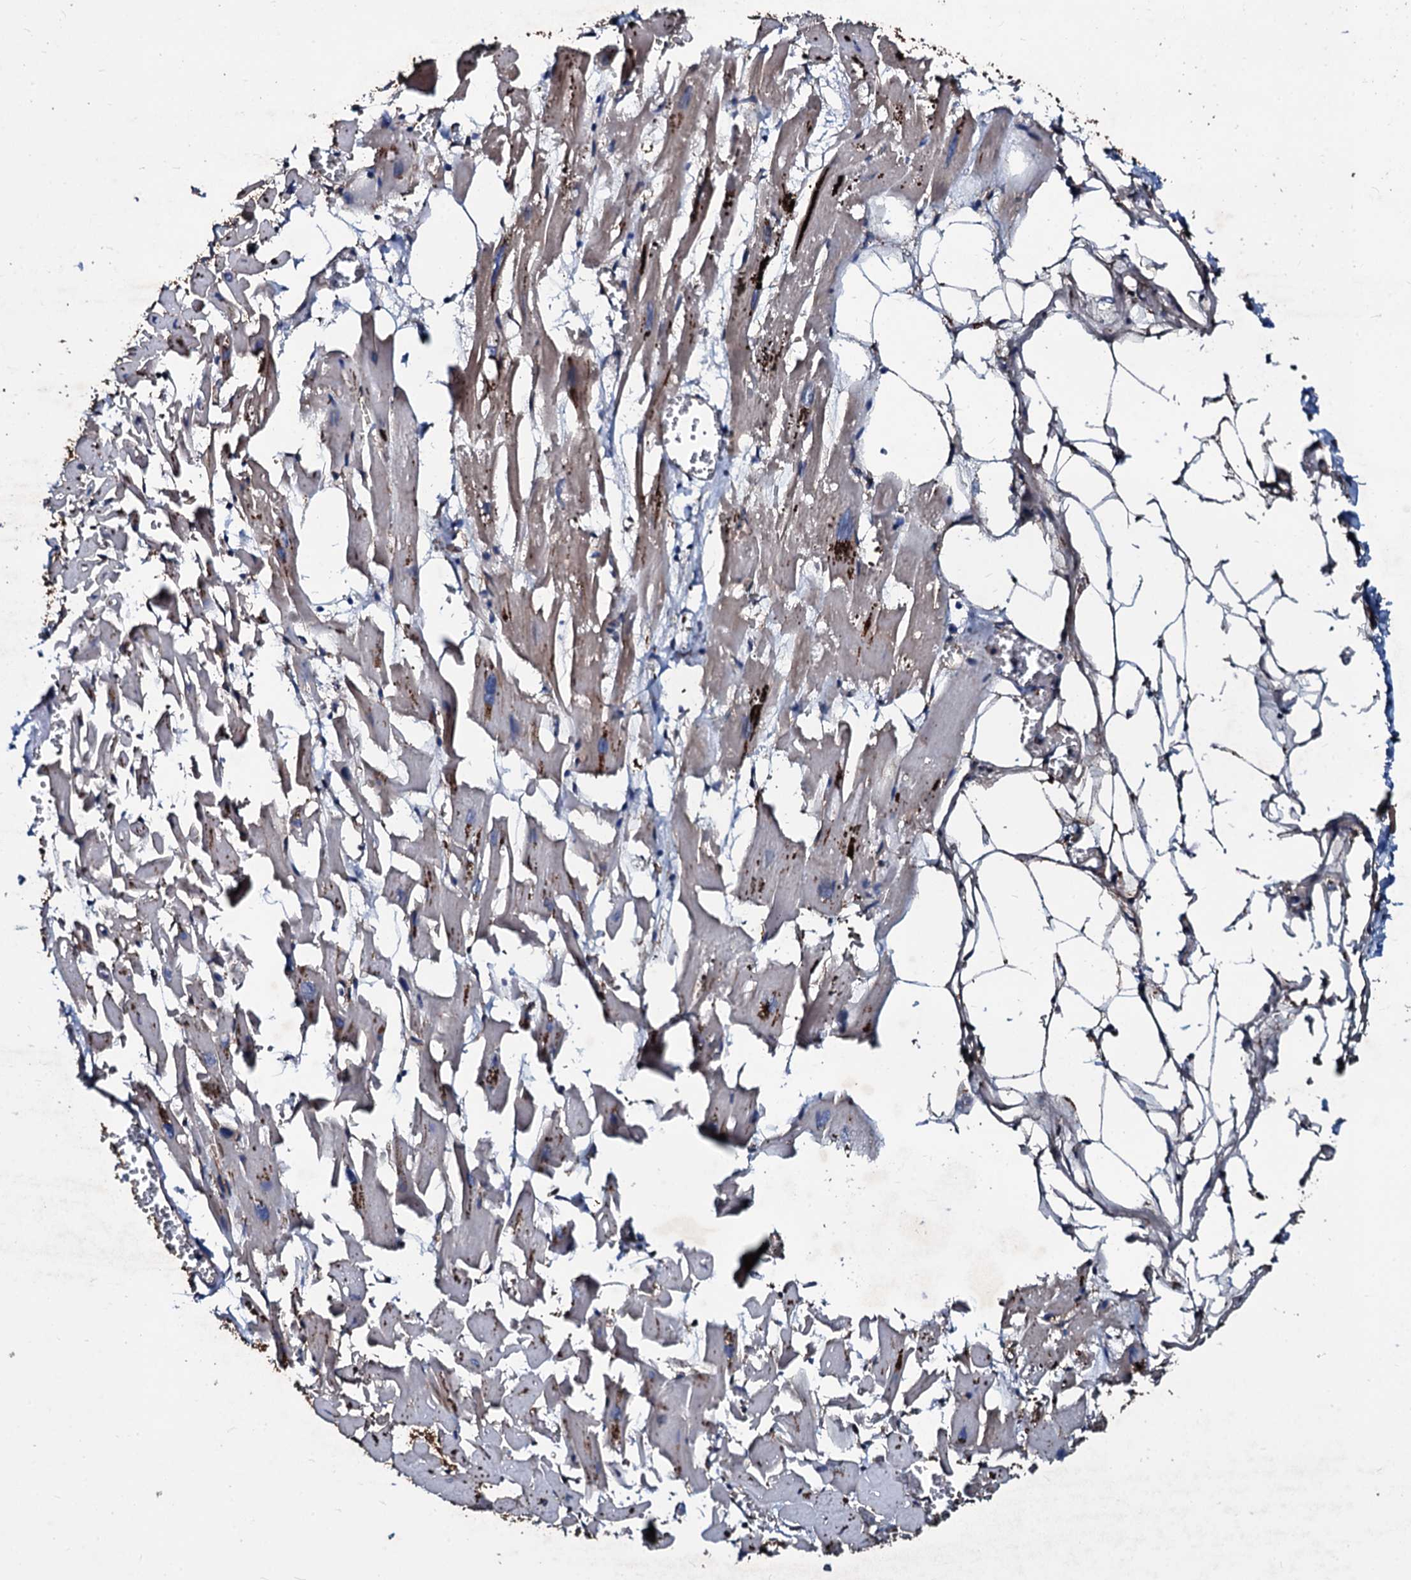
{"staining": {"intensity": "weak", "quantity": "25%-75%", "location": "cytoplasmic/membranous"}, "tissue": "heart muscle", "cell_type": "Cardiomyocytes", "image_type": "normal", "snomed": [{"axis": "morphology", "description": "Normal tissue, NOS"}, {"axis": "topography", "description": "Heart"}], "caption": "Protein expression analysis of benign human heart muscle reveals weak cytoplasmic/membranous staining in approximately 25%-75% of cardiomyocytes.", "gene": "DMAC2", "patient": {"sex": "female", "age": 64}}